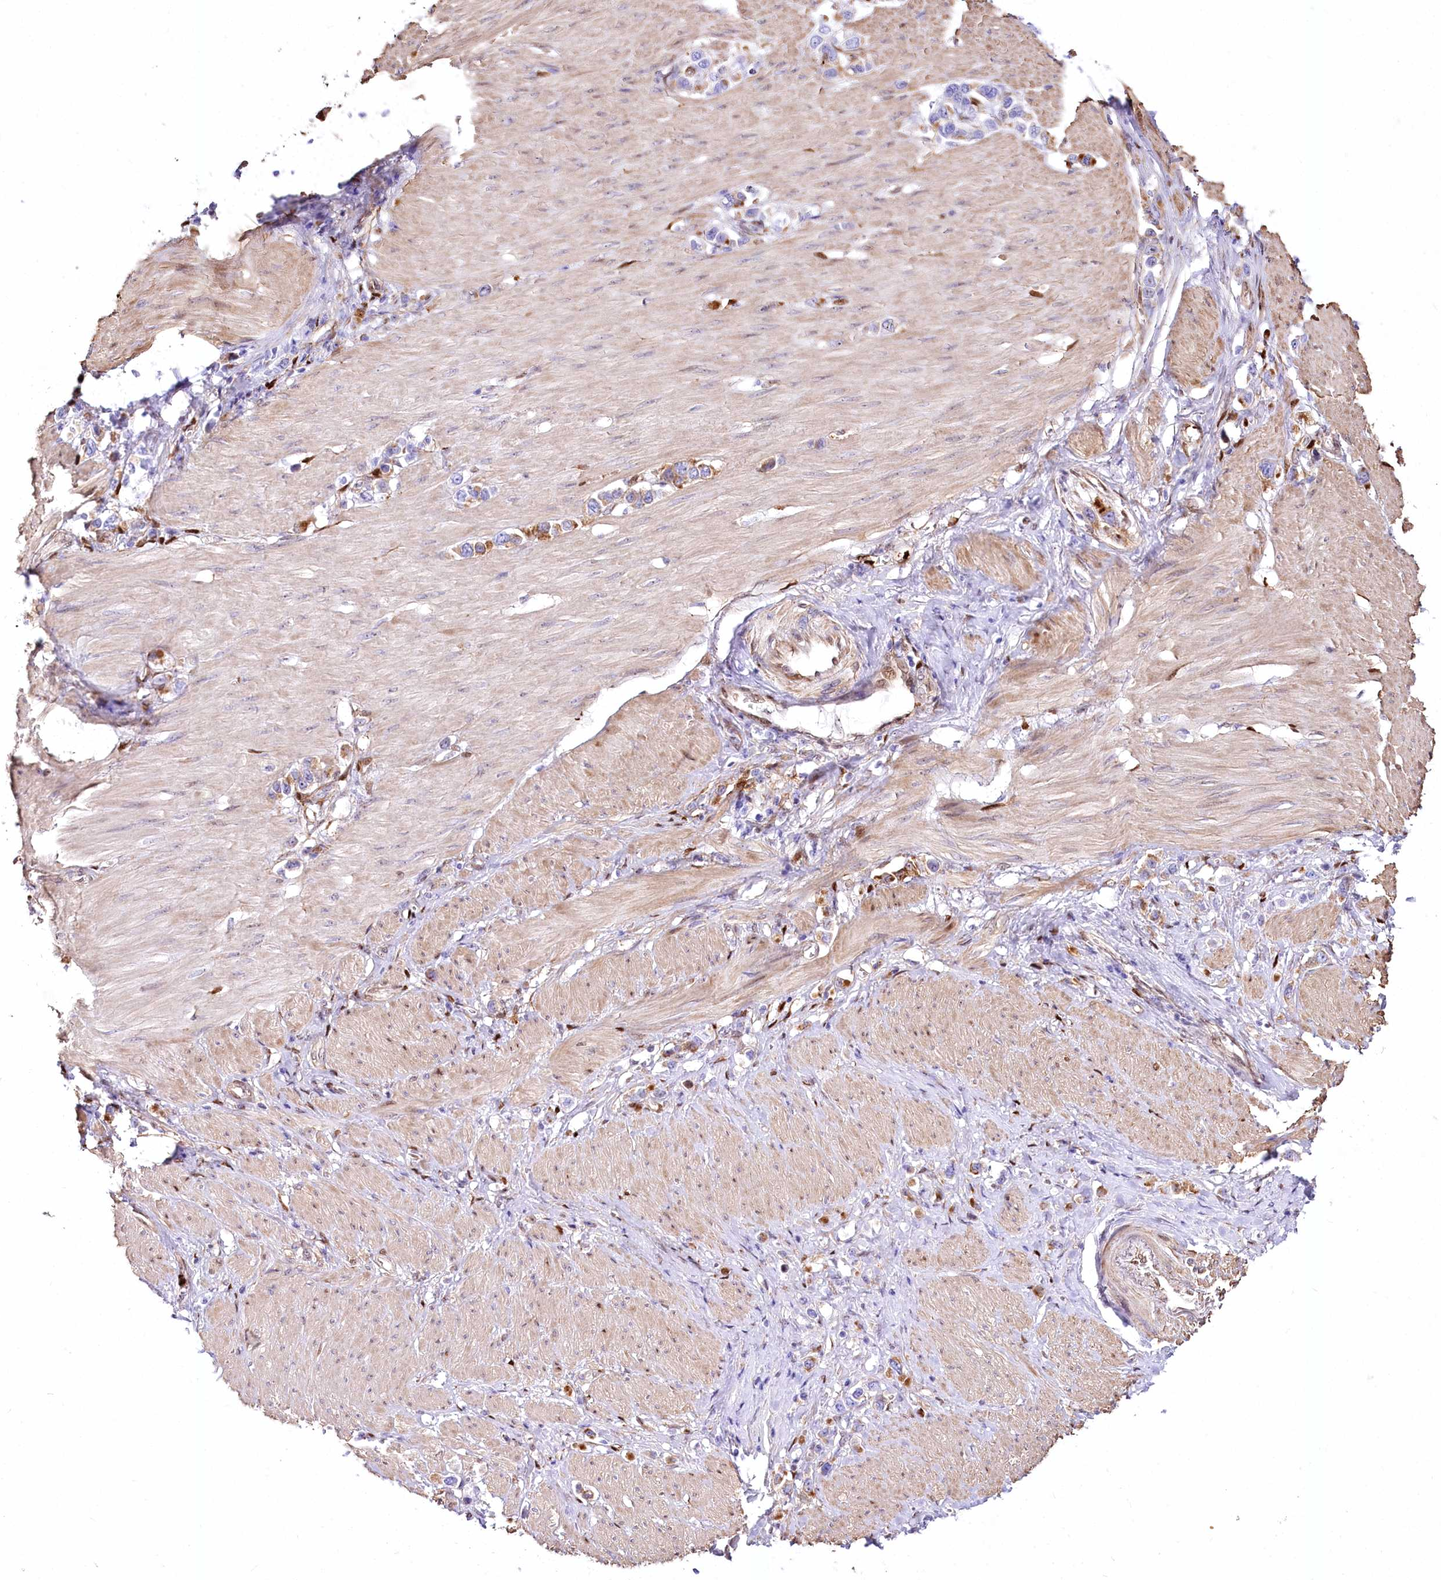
{"staining": {"intensity": "moderate", "quantity": "25%-75%", "location": "cytoplasmic/membranous"}, "tissue": "stomach cancer", "cell_type": "Tumor cells", "image_type": "cancer", "snomed": [{"axis": "morphology", "description": "Normal tissue, NOS"}, {"axis": "morphology", "description": "Adenocarcinoma, NOS"}, {"axis": "topography", "description": "Stomach, upper"}, {"axis": "topography", "description": "Stomach"}], "caption": "Immunohistochemical staining of stomach cancer shows medium levels of moderate cytoplasmic/membranous protein staining in about 25%-75% of tumor cells.", "gene": "PTMS", "patient": {"sex": "female", "age": 65}}